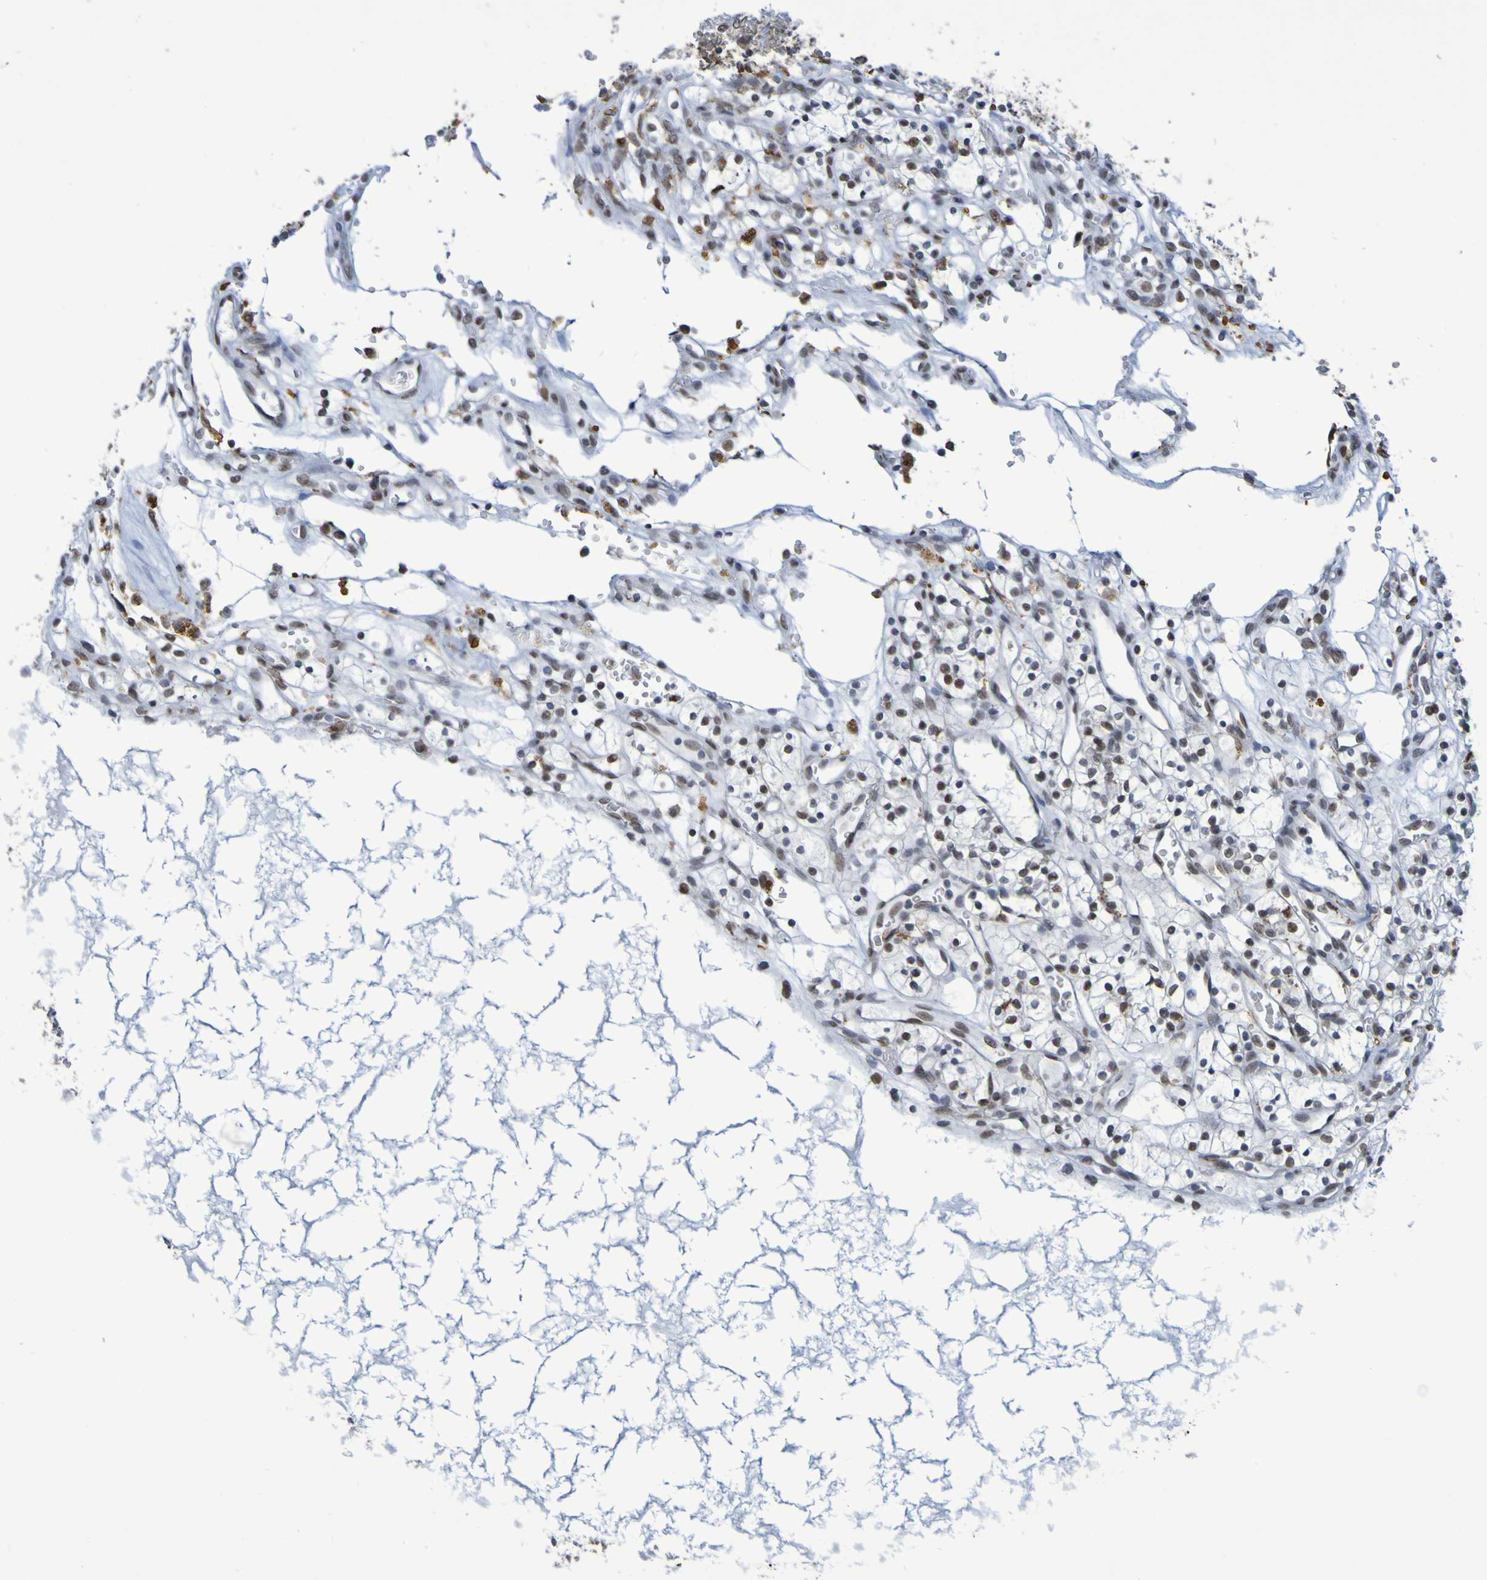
{"staining": {"intensity": "strong", "quantity": ">75%", "location": "nuclear"}, "tissue": "renal cancer", "cell_type": "Tumor cells", "image_type": "cancer", "snomed": [{"axis": "morphology", "description": "Adenocarcinoma, NOS"}, {"axis": "topography", "description": "Kidney"}], "caption": "Immunohistochemical staining of renal cancer shows high levels of strong nuclear protein expression in about >75% of tumor cells.", "gene": "MRTFB", "patient": {"sex": "female", "age": 57}}